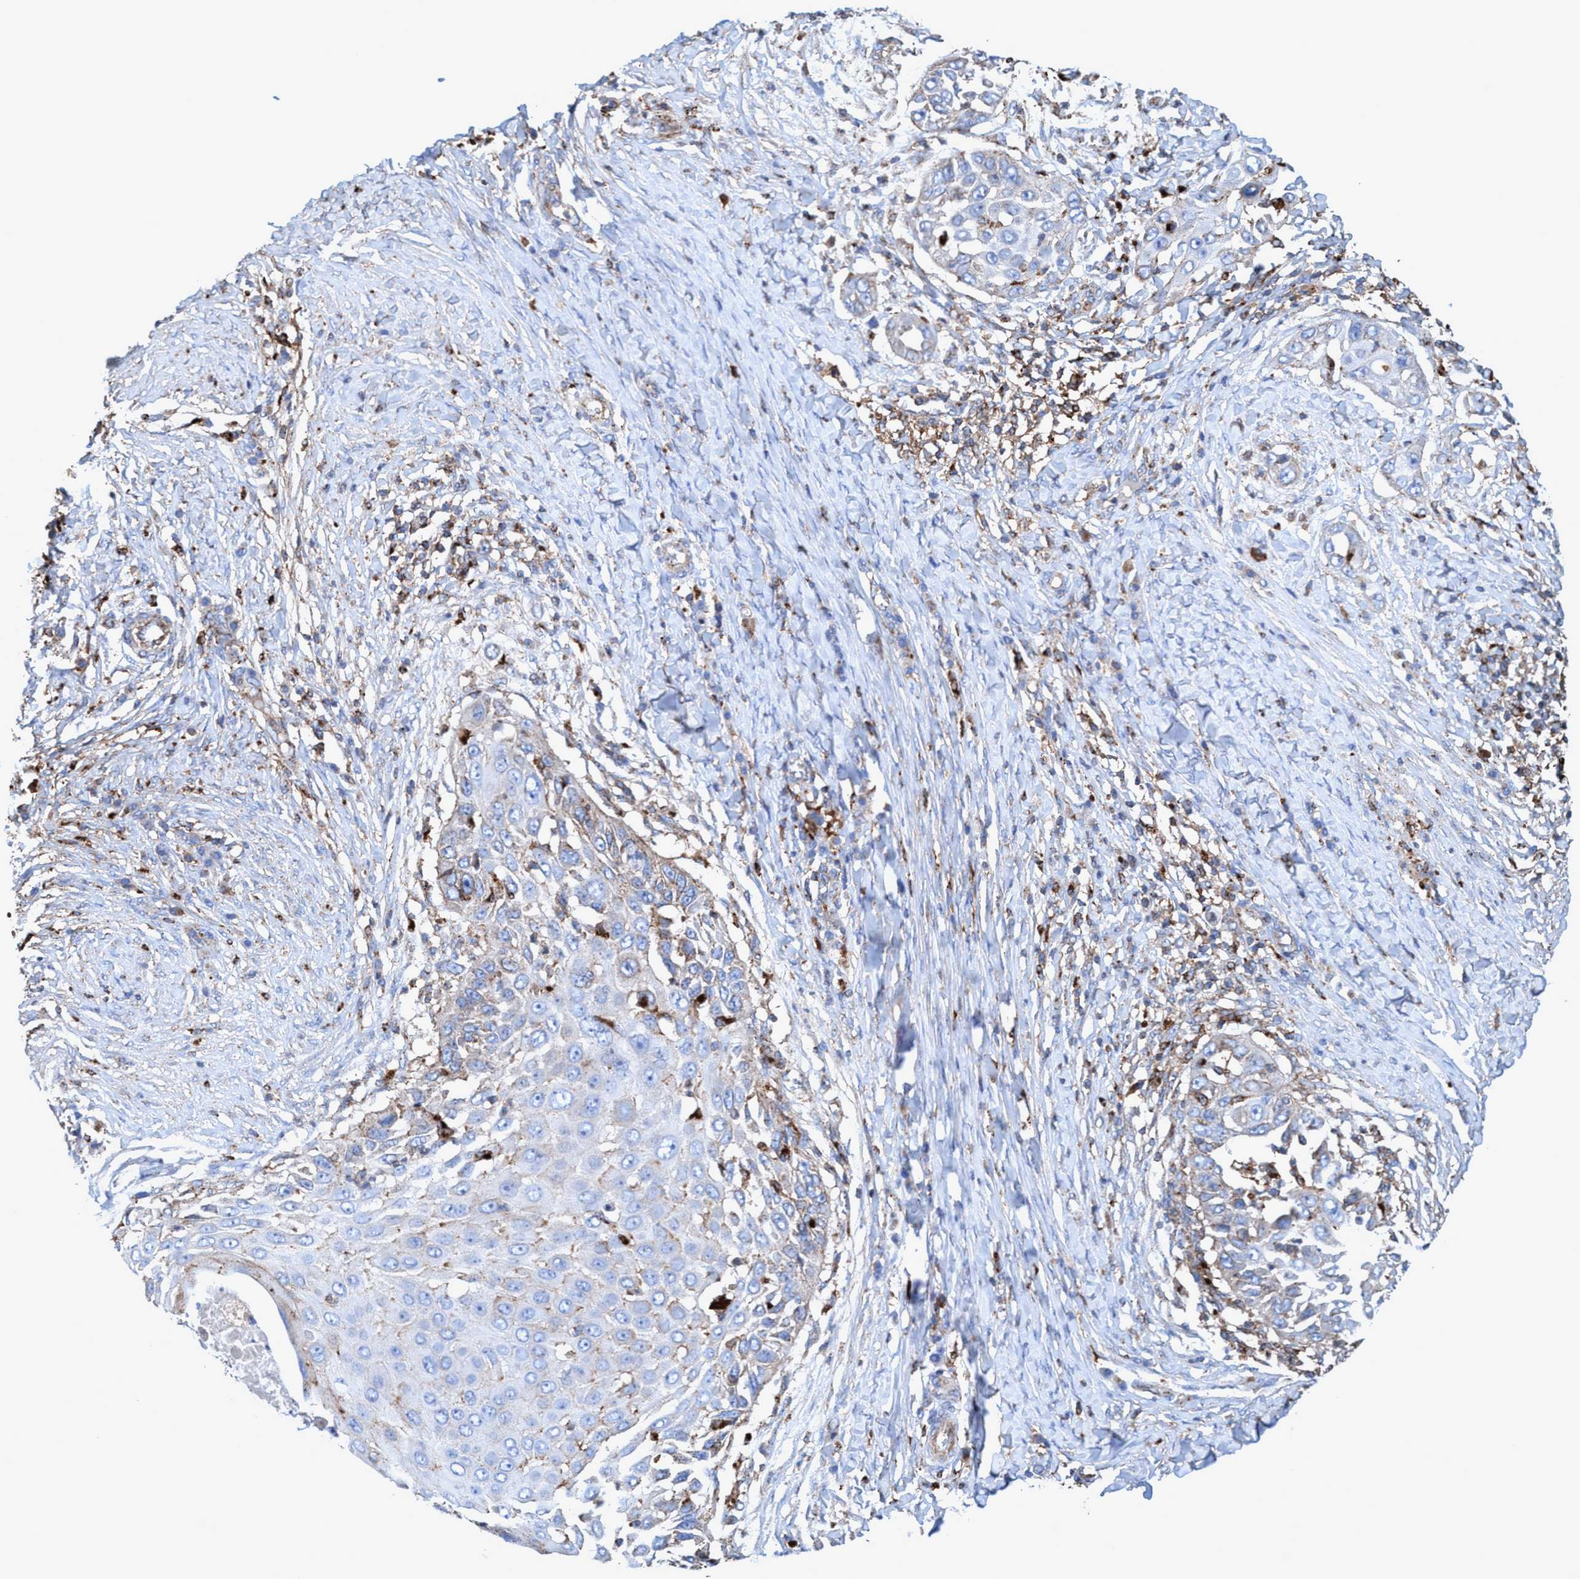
{"staining": {"intensity": "weak", "quantity": "<25%", "location": "cytoplasmic/membranous"}, "tissue": "skin cancer", "cell_type": "Tumor cells", "image_type": "cancer", "snomed": [{"axis": "morphology", "description": "Squamous cell carcinoma, NOS"}, {"axis": "topography", "description": "Skin"}], "caption": "The immunohistochemistry image has no significant positivity in tumor cells of squamous cell carcinoma (skin) tissue. (Stains: DAB (3,3'-diaminobenzidine) IHC with hematoxylin counter stain, Microscopy: brightfield microscopy at high magnification).", "gene": "TRIM65", "patient": {"sex": "female", "age": 44}}